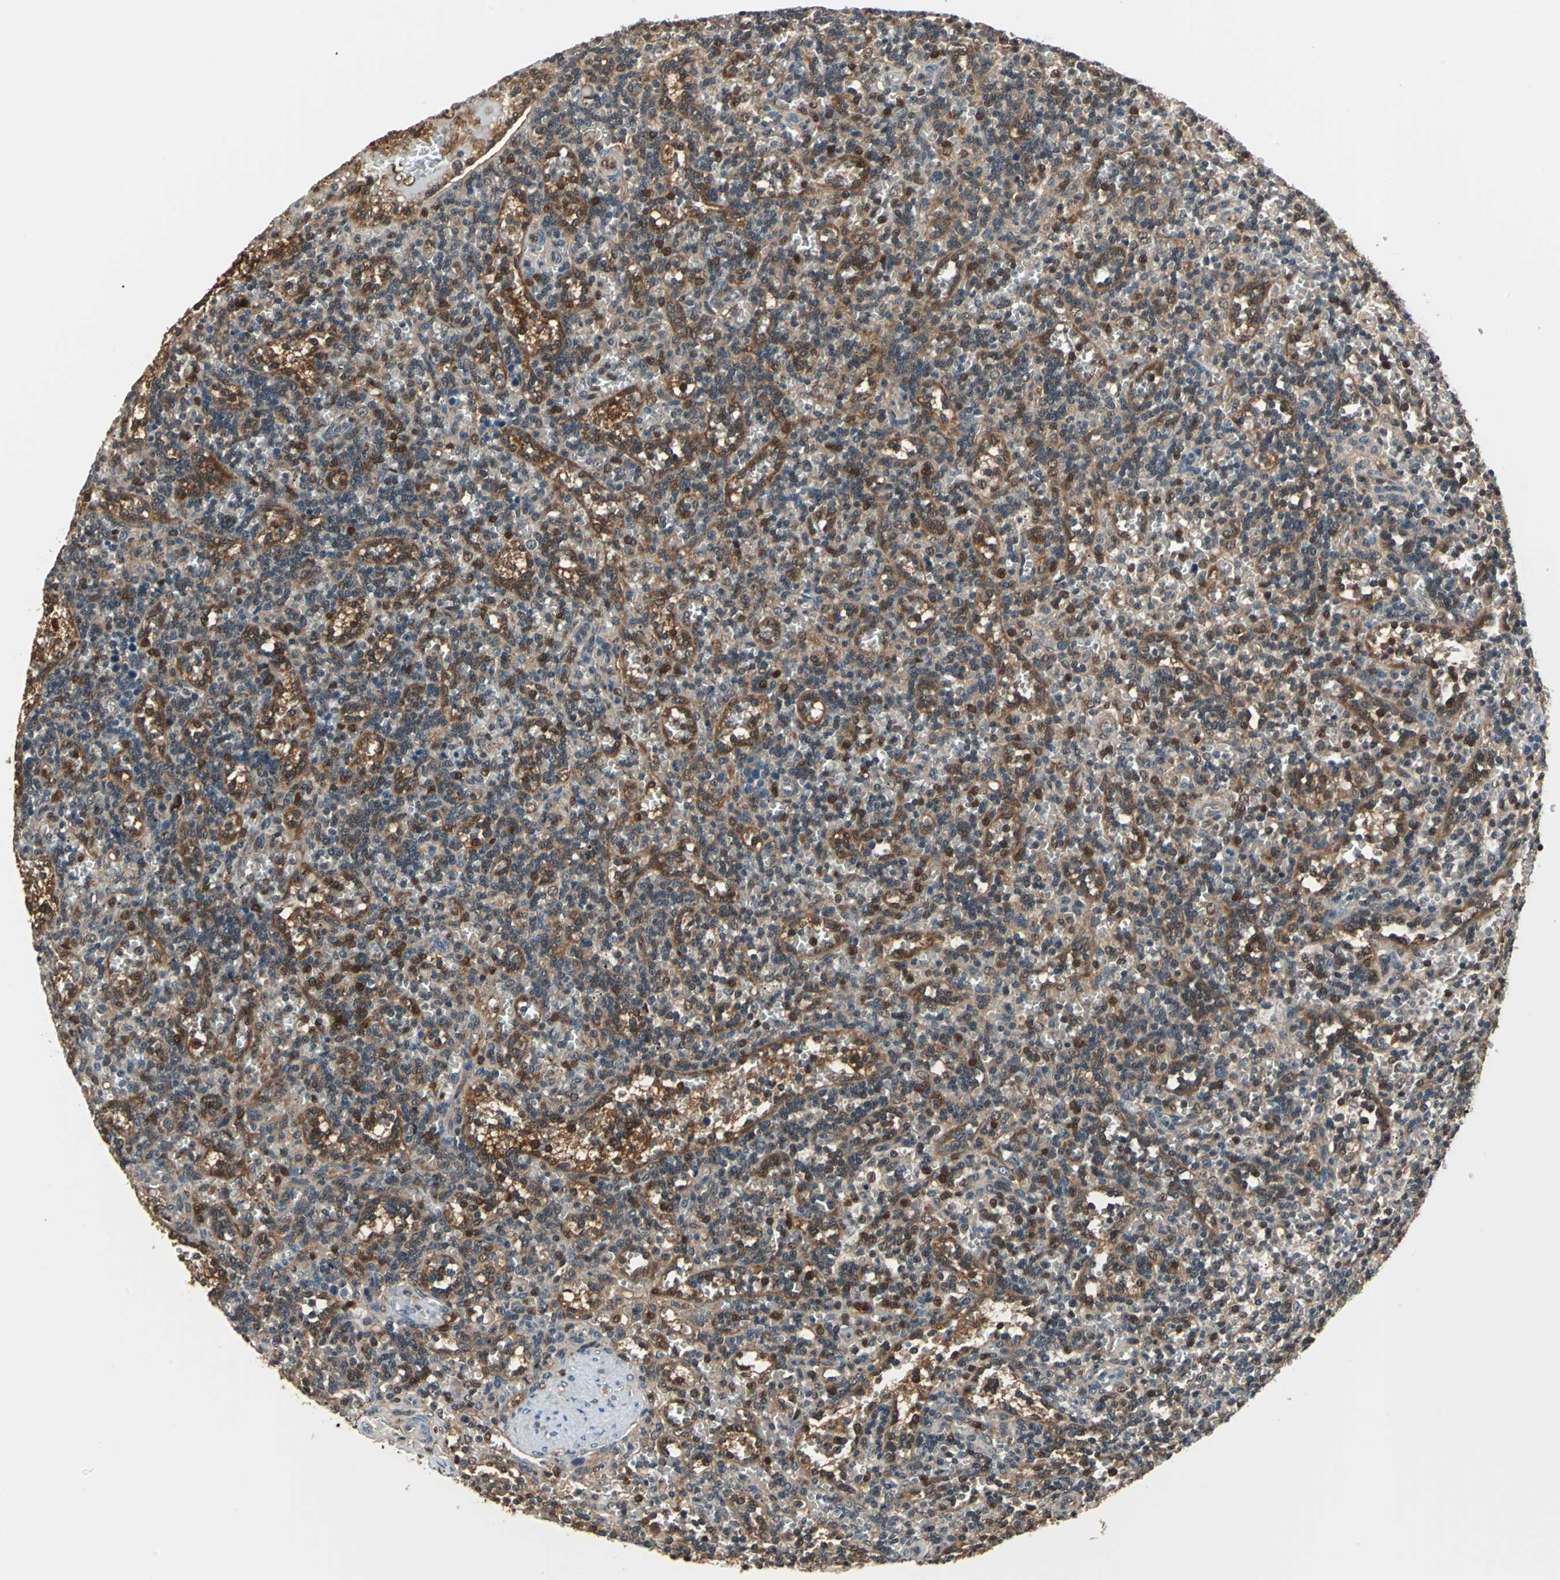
{"staining": {"intensity": "strong", "quantity": "25%-75%", "location": "cytoplasmic/membranous,nuclear"}, "tissue": "lymphoma", "cell_type": "Tumor cells", "image_type": "cancer", "snomed": [{"axis": "morphology", "description": "Malignant lymphoma, non-Hodgkin's type, Low grade"}, {"axis": "topography", "description": "Spleen"}], "caption": "Immunohistochemical staining of human malignant lymphoma, non-Hodgkin's type (low-grade) displays high levels of strong cytoplasmic/membranous and nuclear staining in approximately 25%-75% of tumor cells. Nuclei are stained in blue.", "gene": "PSME1", "patient": {"sex": "male", "age": 73}}